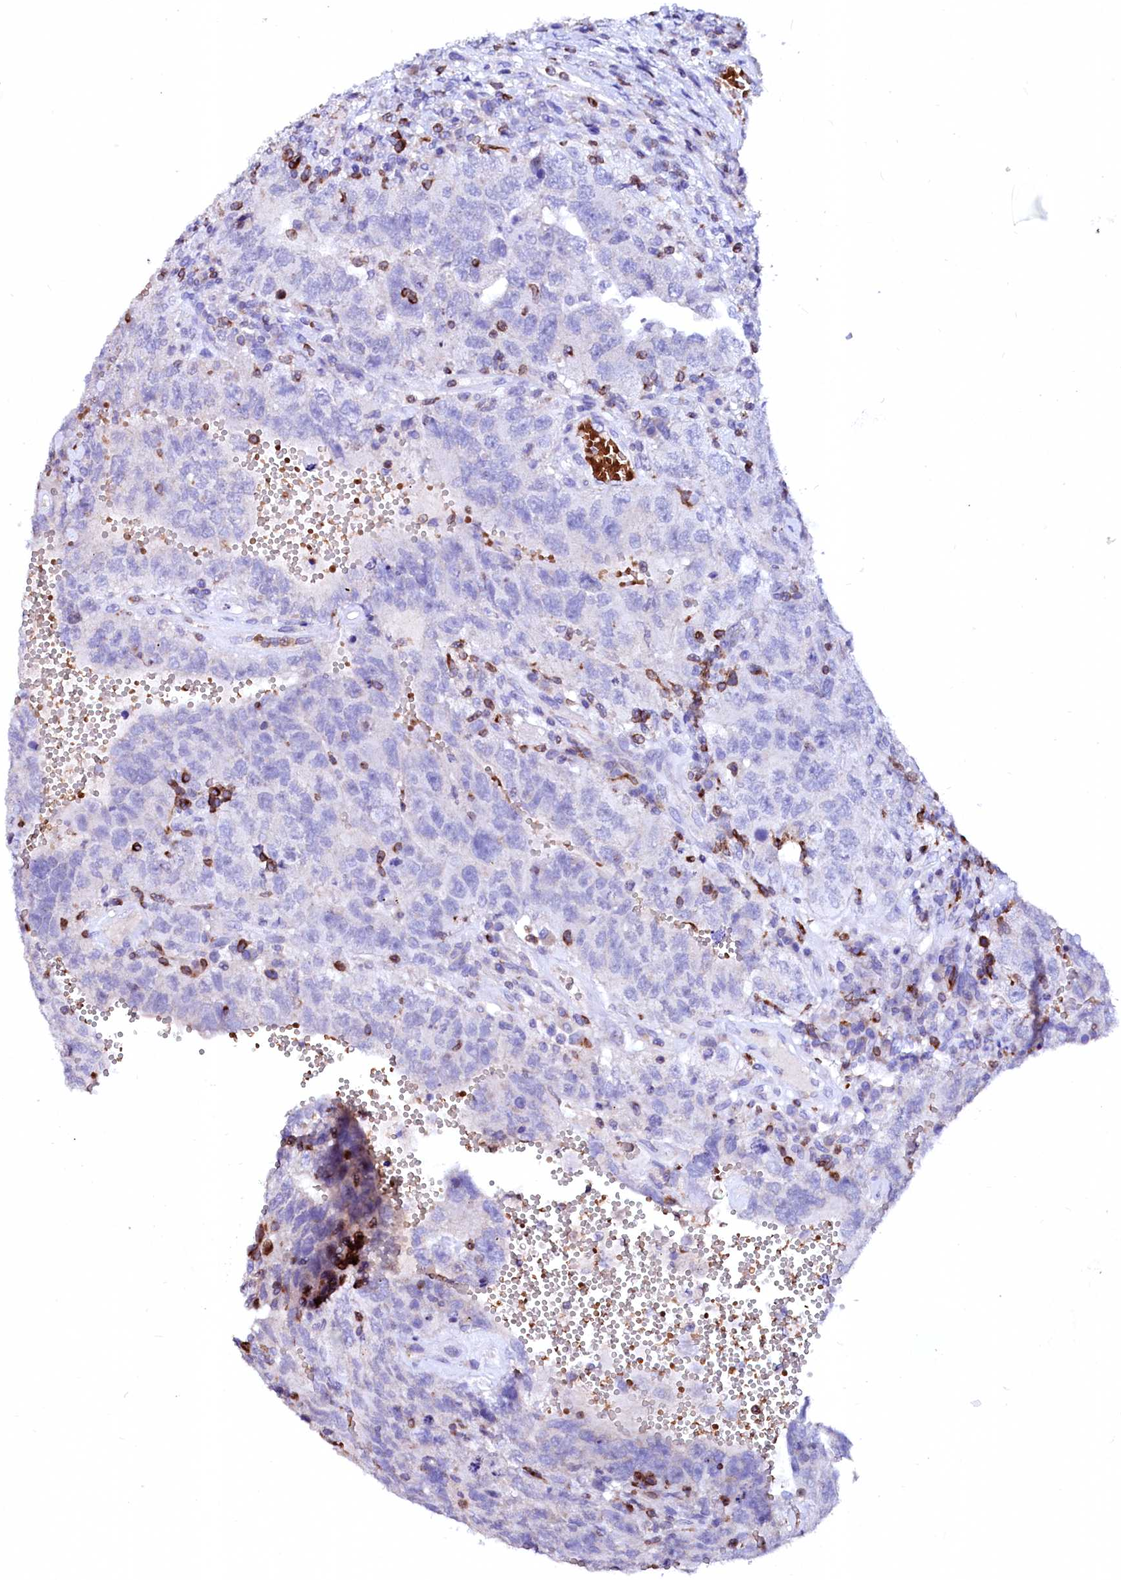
{"staining": {"intensity": "negative", "quantity": "none", "location": "none"}, "tissue": "testis cancer", "cell_type": "Tumor cells", "image_type": "cancer", "snomed": [{"axis": "morphology", "description": "Carcinoma, Embryonal, NOS"}, {"axis": "topography", "description": "Testis"}], "caption": "This micrograph is of testis embryonal carcinoma stained with immunohistochemistry (IHC) to label a protein in brown with the nuclei are counter-stained blue. There is no staining in tumor cells. Nuclei are stained in blue.", "gene": "RAB27A", "patient": {"sex": "male", "age": 26}}